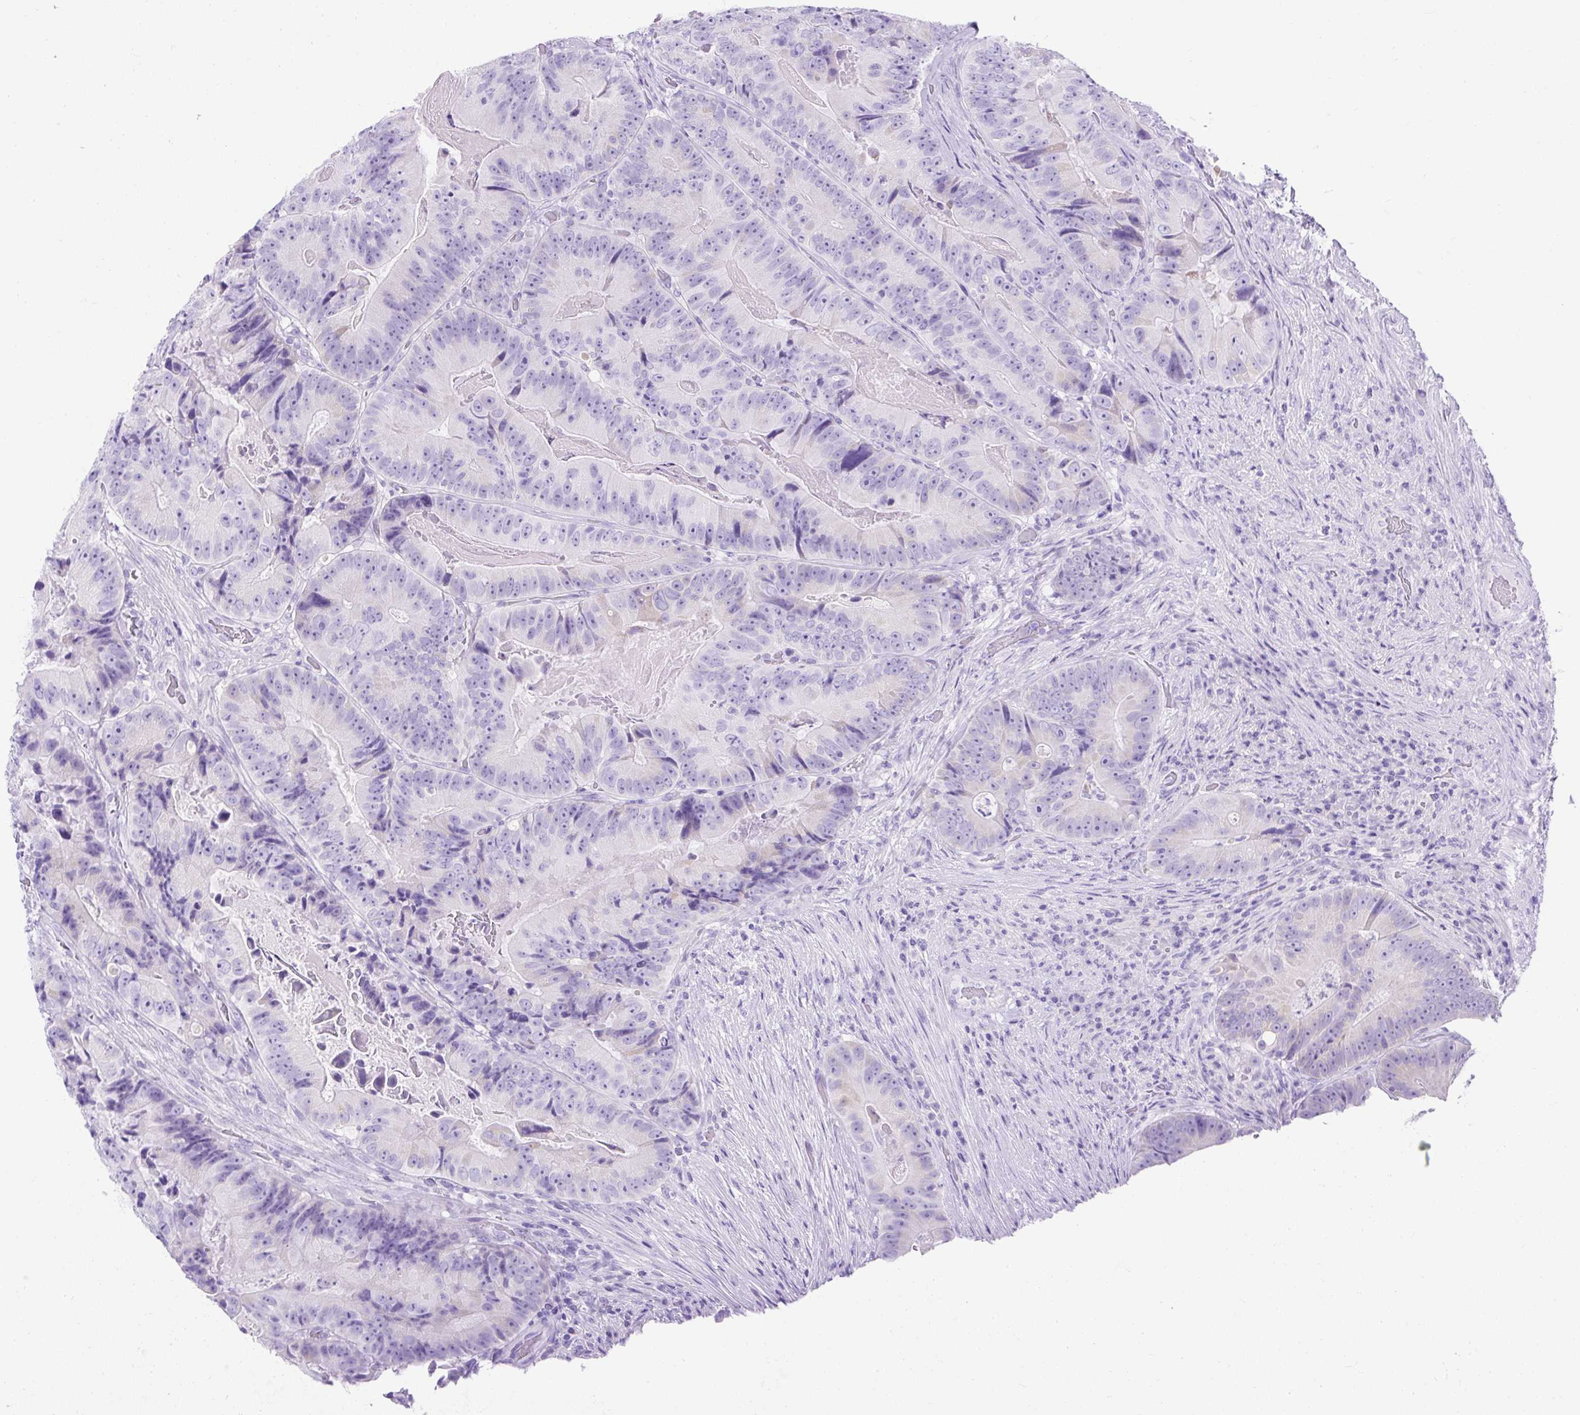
{"staining": {"intensity": "negative", "quantity": "none", "location": "none"}, "tissue": "colorectal cancer", "cell_type": "Tumor cells", "image_type": "cancer", "snomed": [{"axis": "morphology", "description": "Adenocarcinoma, NOS"}, {"axis": "topography", "description": "Colon"}], "caption": "A photomicrograph of colorectal cancer (adenocarcinoma) stained for a protein displays no brown staining in tumor cells.", "gene": "KRT12", "patient": {"sex": "female", "age": 86}}